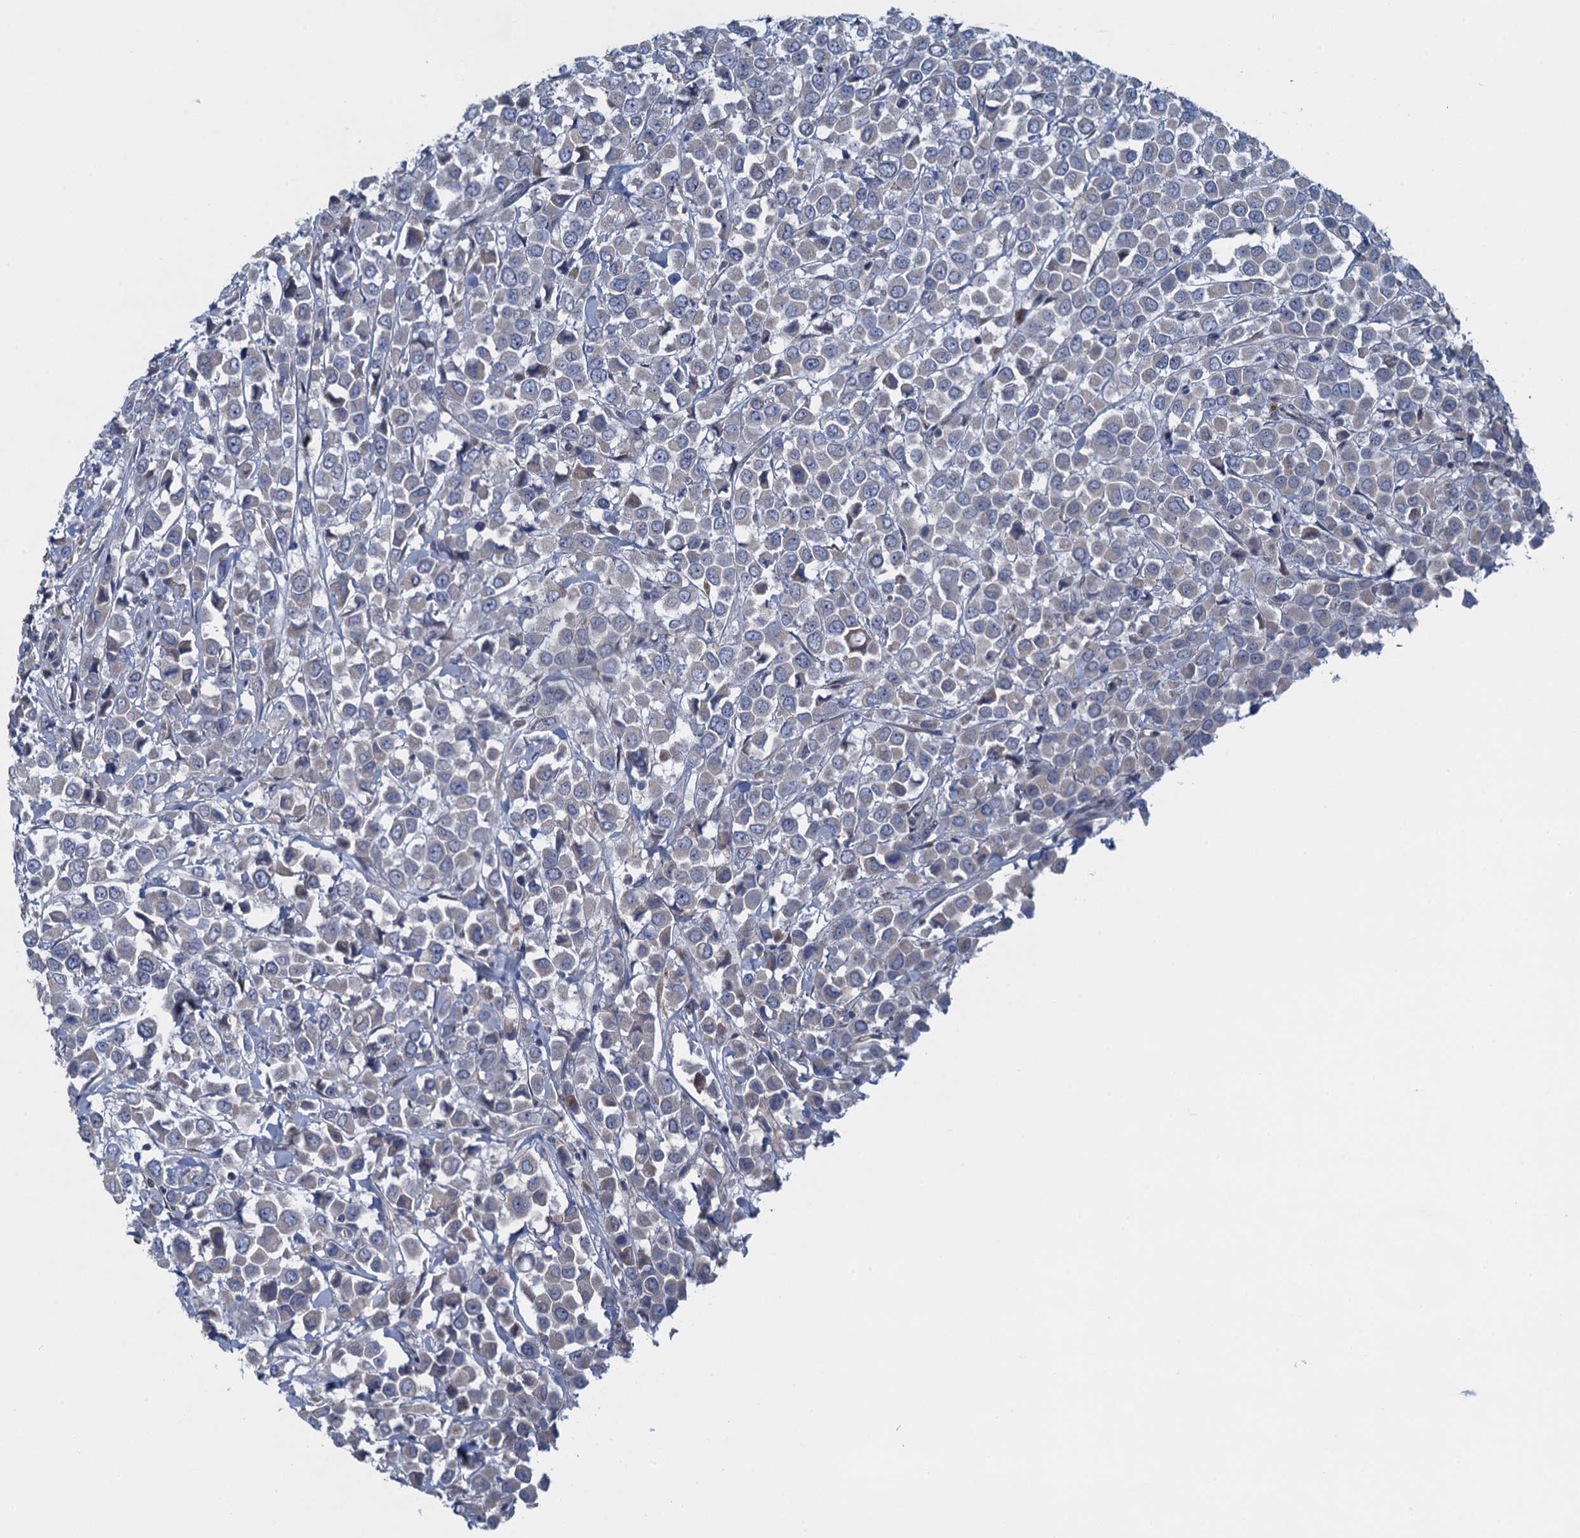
{"staining": {"intensity": "negative", "quantity": "none", "location": "none"}, "tissue": "breast cancer", "cell_type": "Tumor cells", "image_type": "cancer", "snomed": [{"axis": "morphology", "description": "Duct carcinoma"}, {"axis": "topography", "description": "Breast"}], "caption": "A high-resolution photomicrograph shows IHC staining of breast cancer (invasive ductal carcinoma), which demonstrates no significant positivity in tumor cells. (Immunohistochemistry, brightfield microscopy, high magnification).", "gene": "ALG2", "patient": {"sex": "female", "age": 61}}